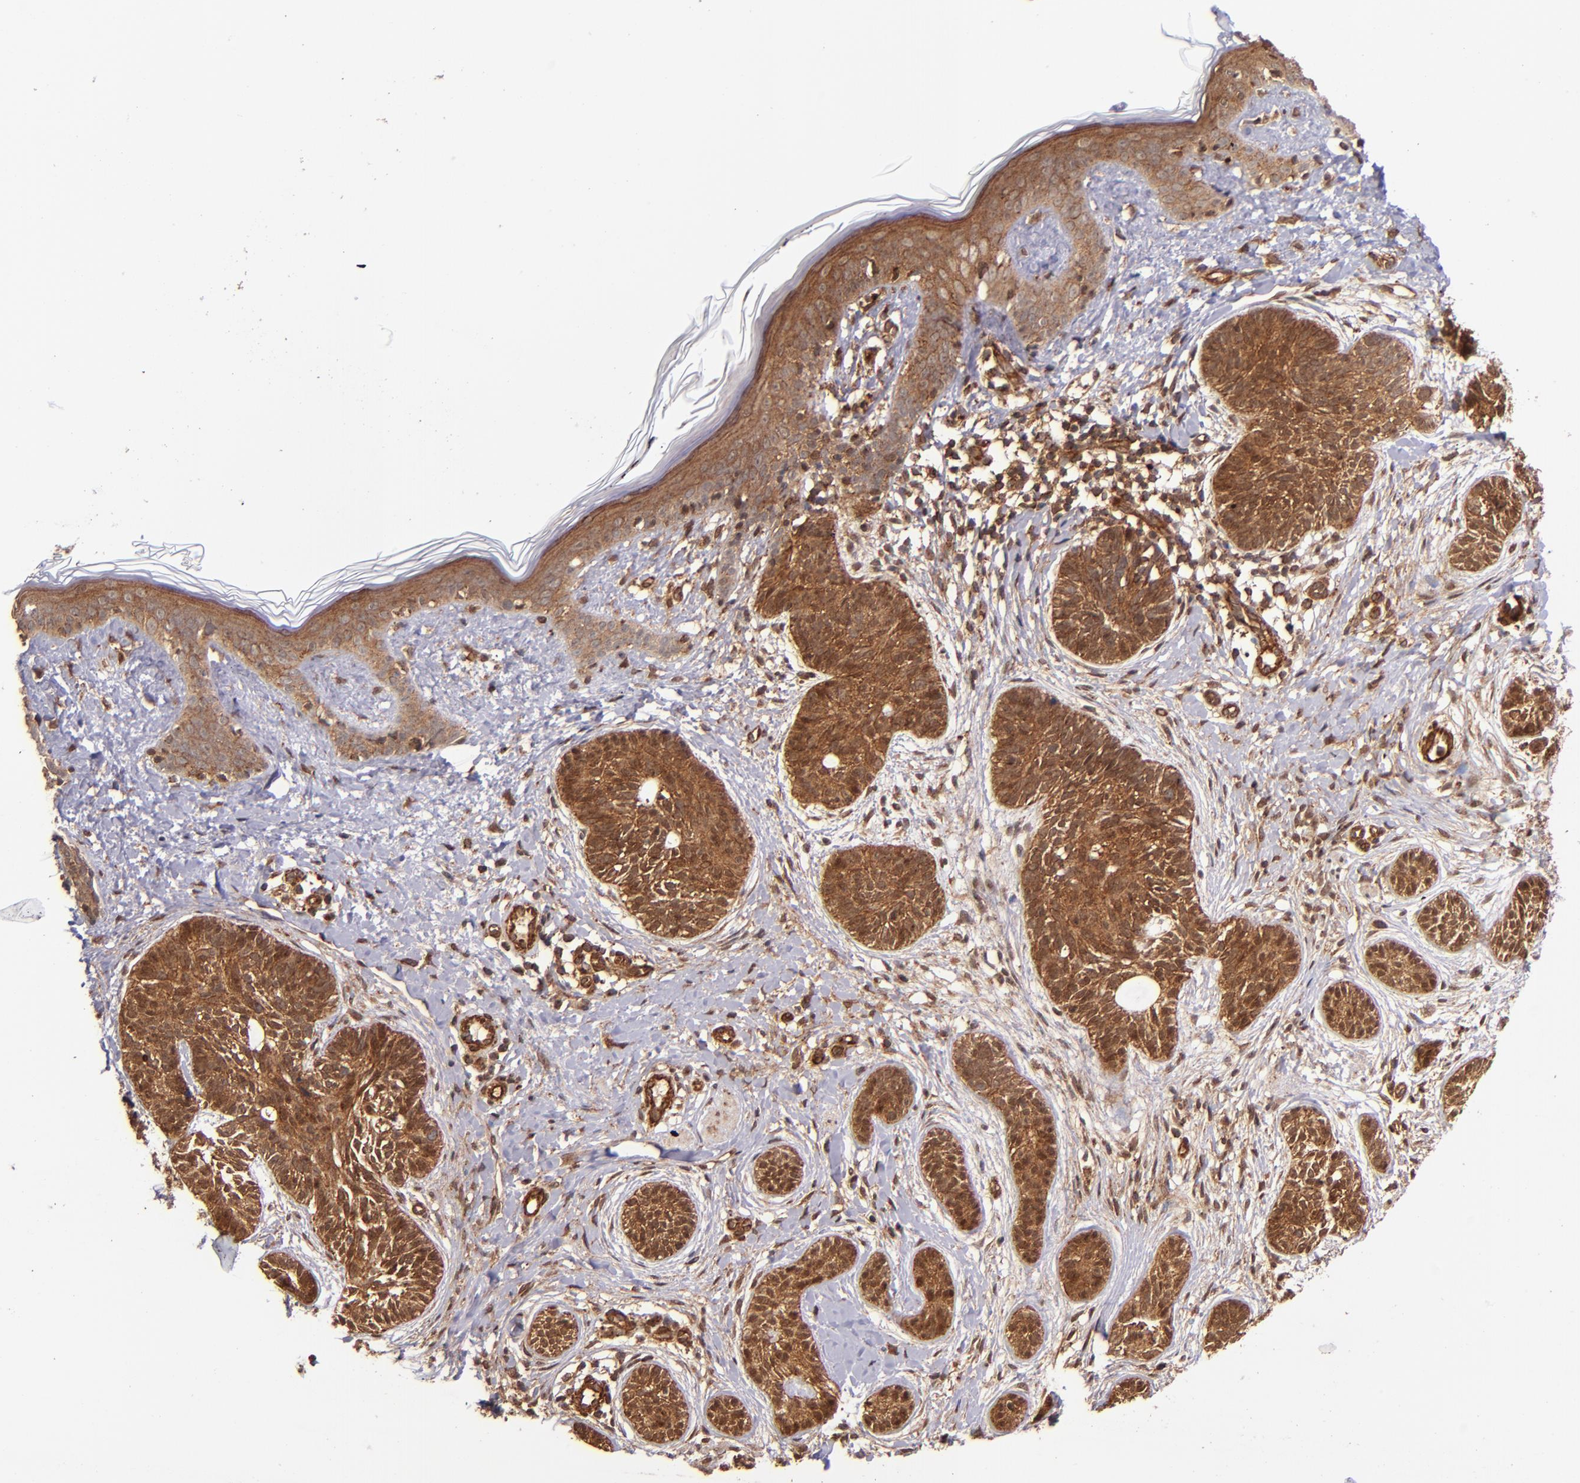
{"staining": {"intensity": "strong", "quantity": ">75%", "location": "cytoplasmic/membranous"}, "tissue": "skin cancer", "cell_type": "Tumor cells", "image_type": "cancer", "snomed": [{"axis": "morphology", "description": "Normal tissue, NOS"}, {"axis": "morphology", "description": "Basal cell carcinoma"}, {"axis": "topography", "description": "Skin"}], "caption": "Protein expression analysis of skin cancer shows strong cytoplasmic/membranous staining in approximately >75% of tumor cells.", "gene": "STX8", "patient": {"sex": "male", "age": 63}}